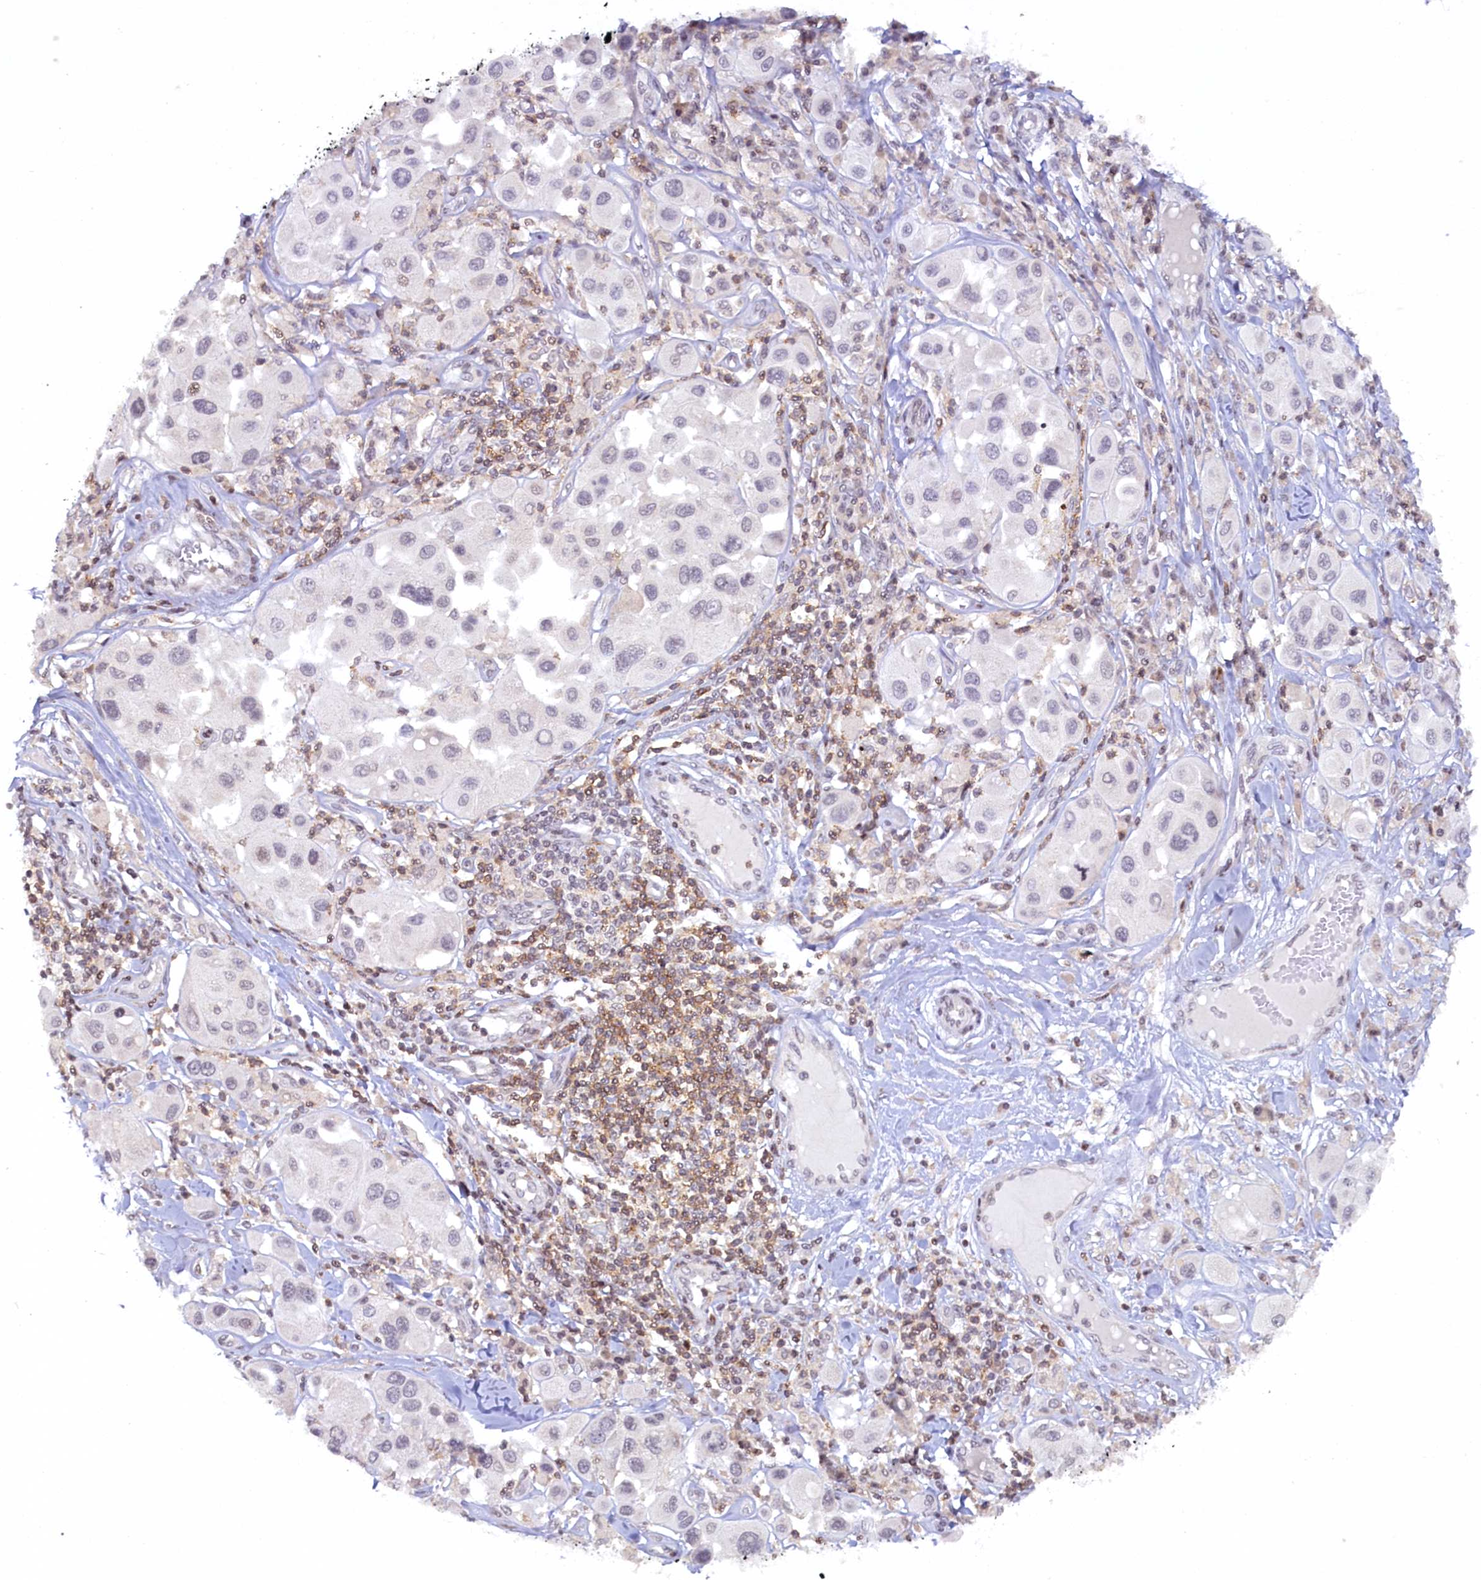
{"staining": {"intensity": "negative", "quantity": "none", "location": "none"}, "tissue": "melanoma", "cell_type": "Tumor cells", "image_type": "cancer", "snomed": [{"axis": "morphology", "description": "Malignant melanoma, Metastatic site"}, {"axis": "topography", "description": "Skin"}], "caption": "Immunohistochemical staining of melanoma reveals no significant staining in tumor cells. Brightfield microscopy of IHC stained with DAB (brown) and hematoxylin (blue), captured at high magnification.", "gene": "FYB1", "patient": {"sex": "male", "age": 41}}